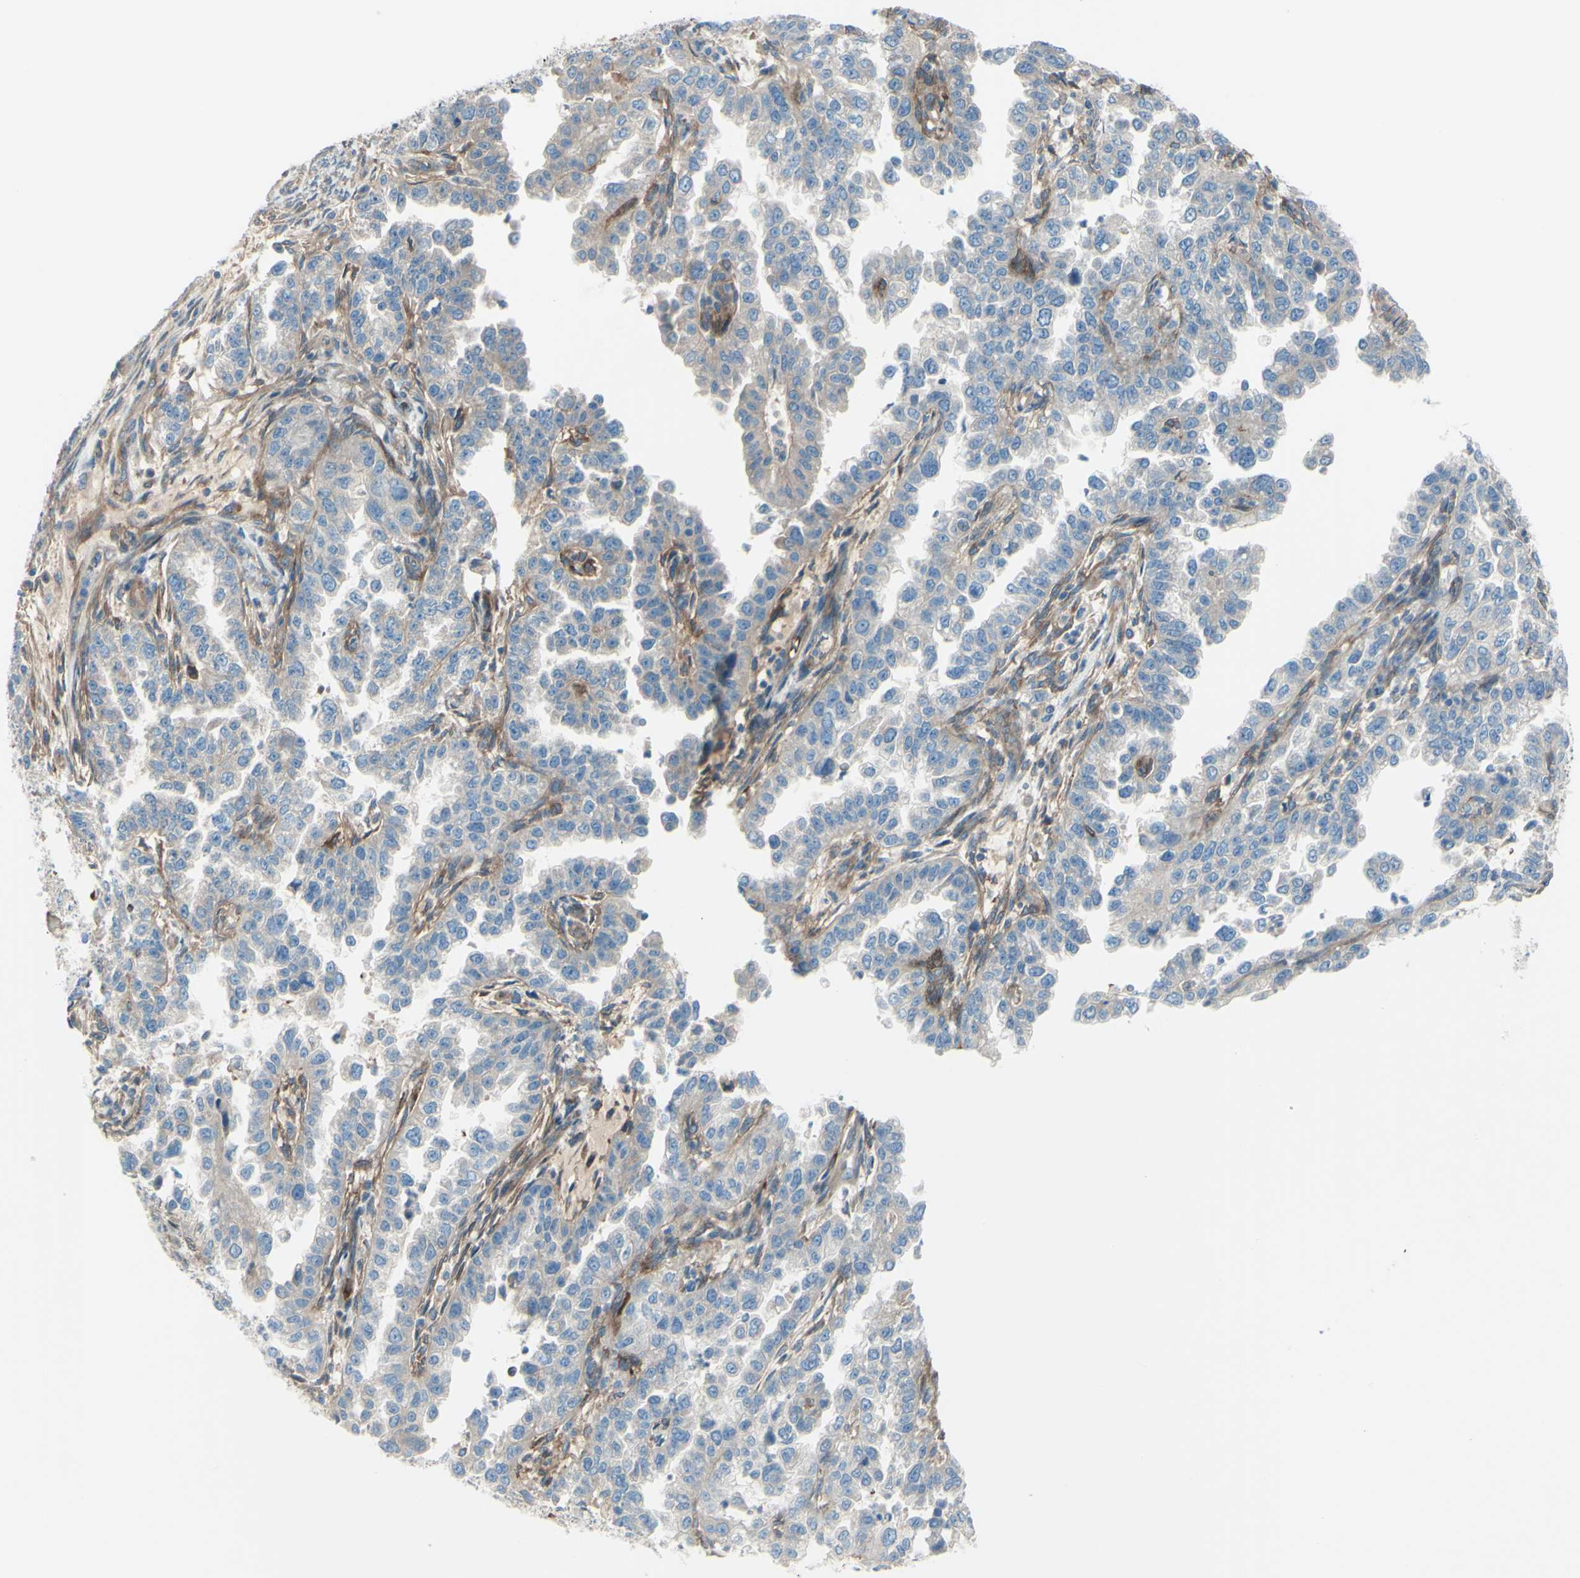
{"staining": {"intensity": "weak", "quantity": ">75%", "location": "cytoplasmic/membranous"}, "tissue": "endometrial cancer", "cell_type": "Tumor cells", "image_type": "cancer", "snomed": [{"axis": "morphology", "description": "Adenocarcinoma, NOS"}, {"axis": "topography", "description": "Endometrium"}], "caption": "Protein analysis of endometrial cancer (adenocarcinoma) tissue demonstrates weak cytoplasmic/membranous positivity in approximately >75% of tumor cells.", "gene": "PCDHGA2", "patient": {"sex": "female", "age": 85}}